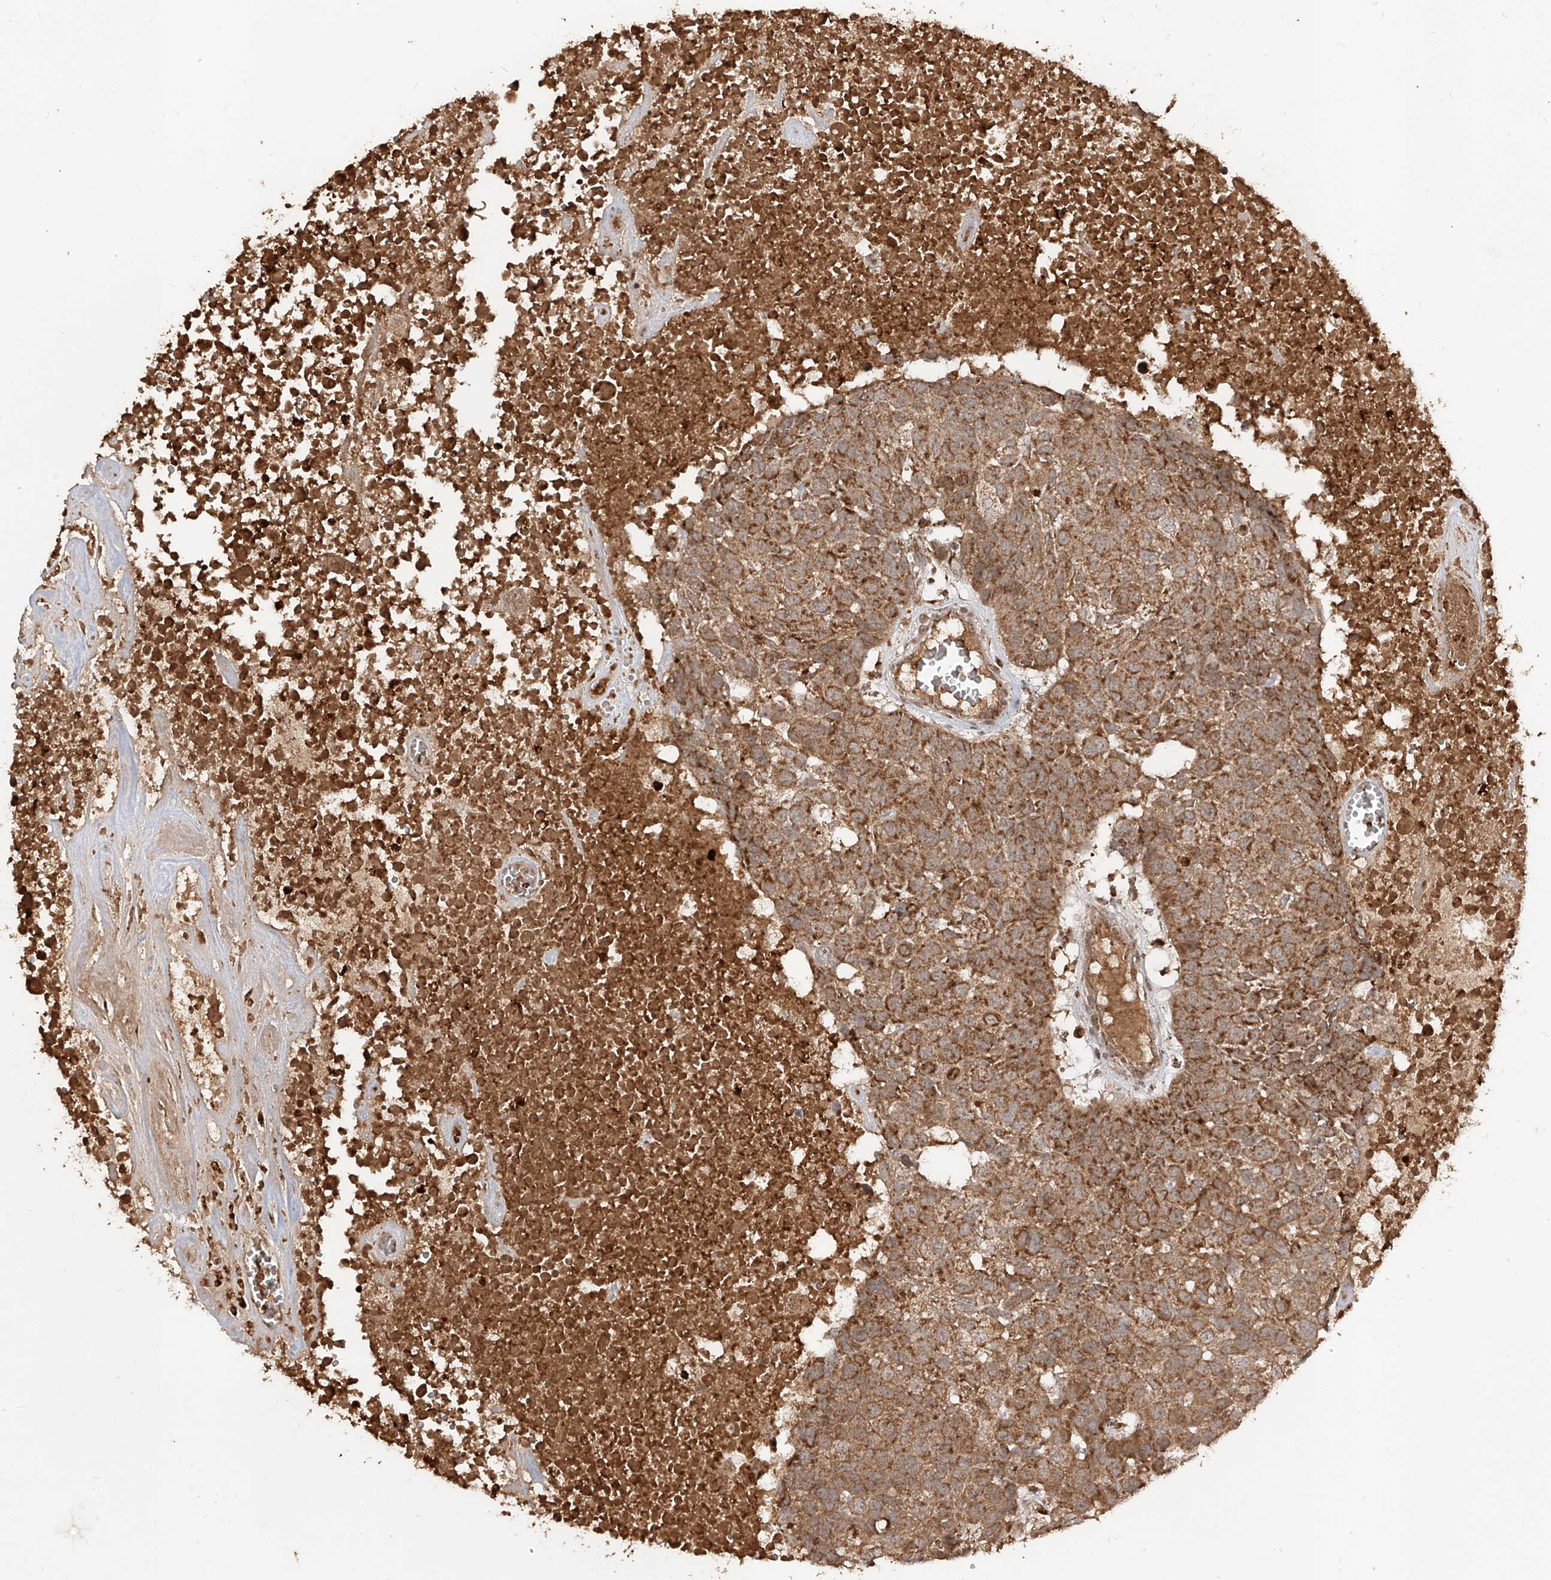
{"staining": {"intensity": "moderate", "quantity": ">75%", "location": "cytoplasmic/membranous"}, "tissue": "head and neck cancer", "cell_type": "Tumor cells", "image_type": "cancer", "snomed": [{"axis": "morphology", "description": "Squamous cell carcinoma, NOS"}, {"axis": "topography", "description": "Head-Neck"}], "caption": "Immunohistochemistry (IHC) micrograph of human squamous cell carcinoma (head and neck) stained for a protein (brown), which demonstrates medium levels of moderate cytoplasmic/membranous expression in approximately >75% of tumor cells.", "gene": "AIM2", "patient": {"sex": "male", "age": 66}}